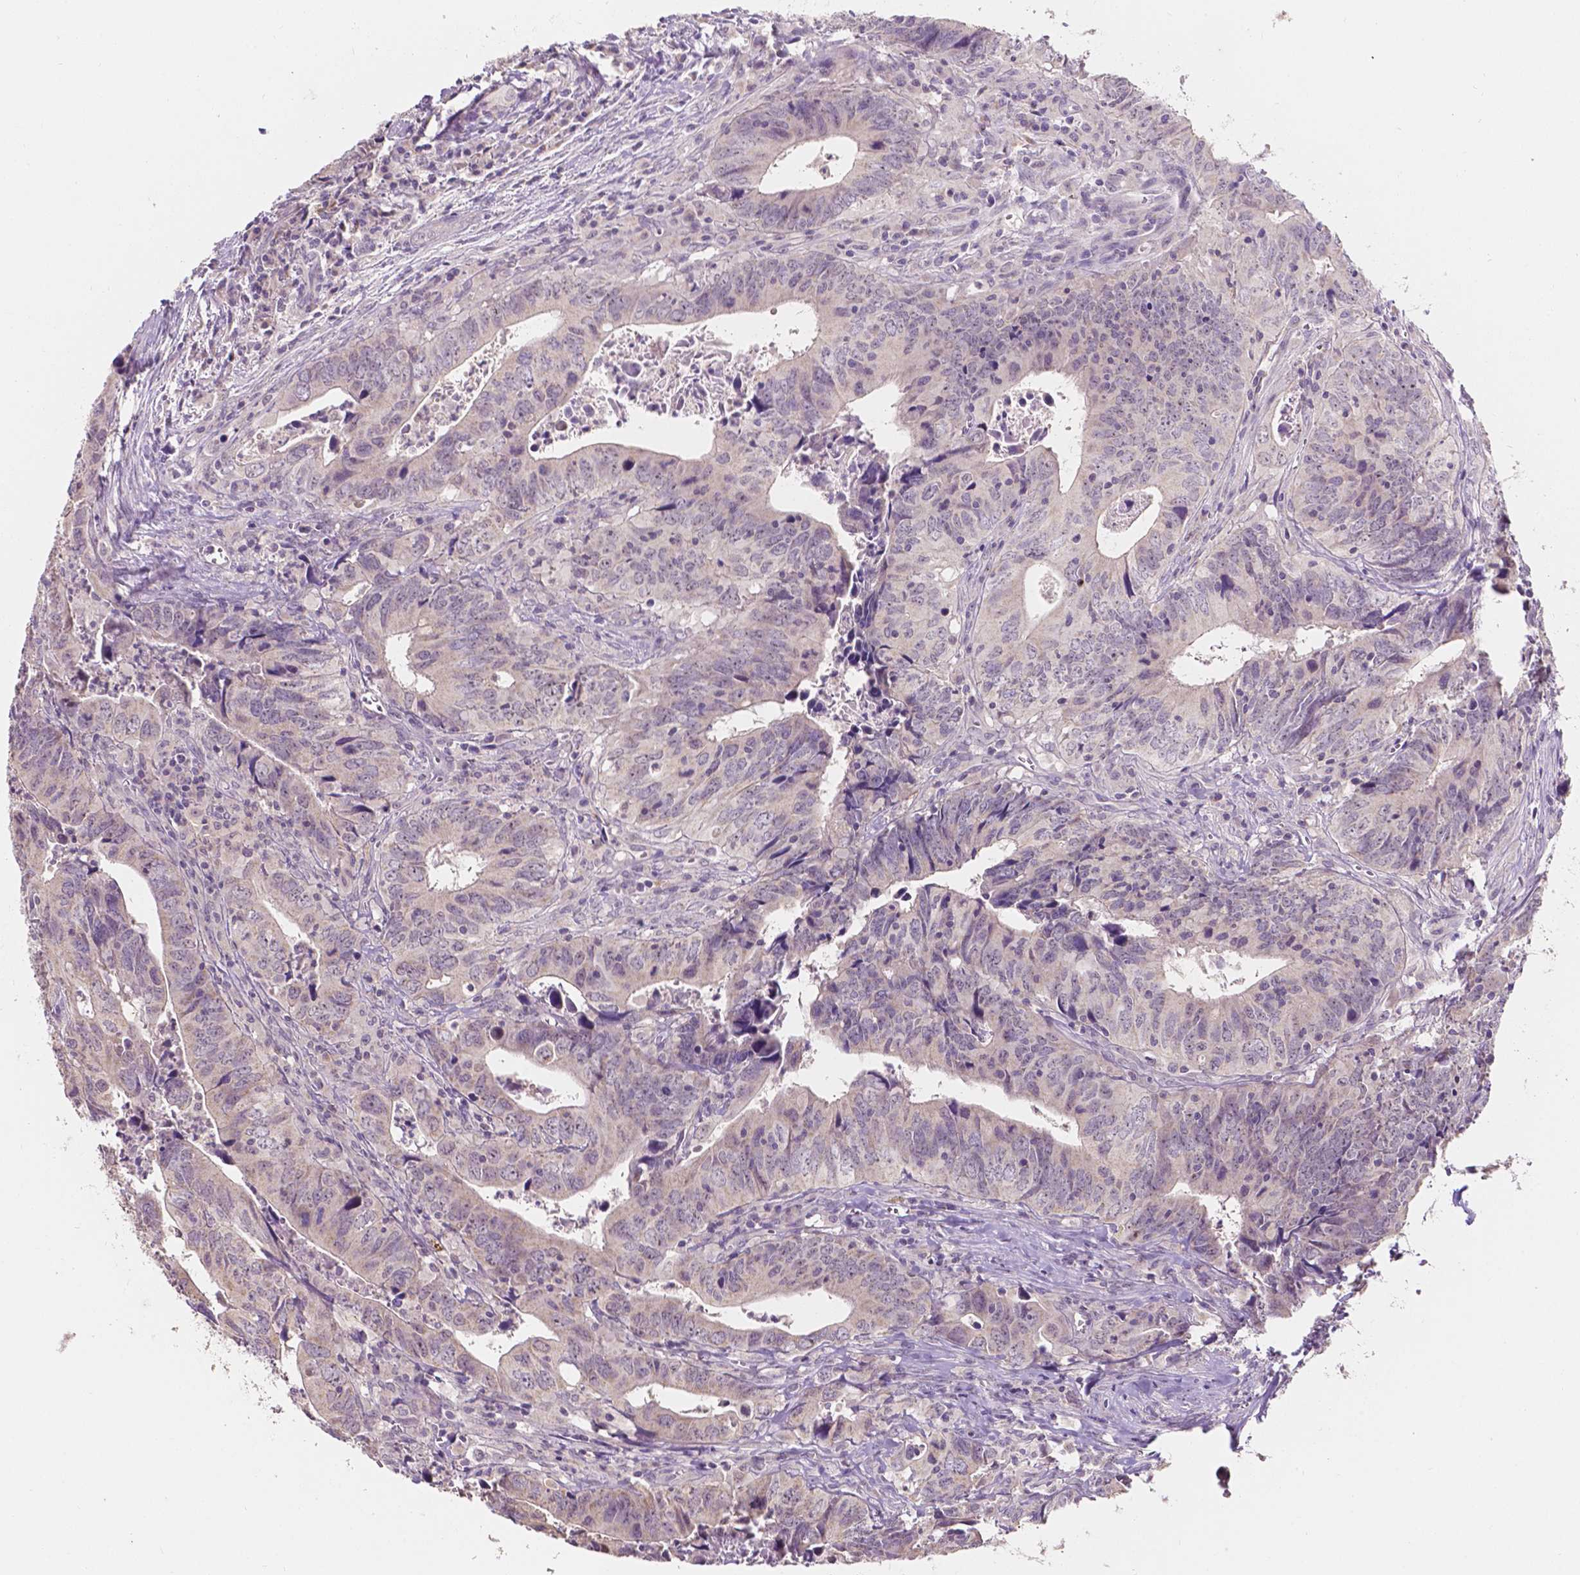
{"staining": {"intensity": "negative", "quantity": "none", "location": "none"}, "tissue": "colorectal cancer", "cell_type": "Tumor cells", "image_type": "cancer", "snomed": [{"axis": "morphology", "description": "Adenocarcinoma, NOS"}, {"axis": "topography", "description": "Colon"}], "caption": "Tumor cells show no significant positivity in colorectal cancer (adenocarcinoma).", "gene": "SIRT2", "patient": {"sex": "female", "age": 82}}